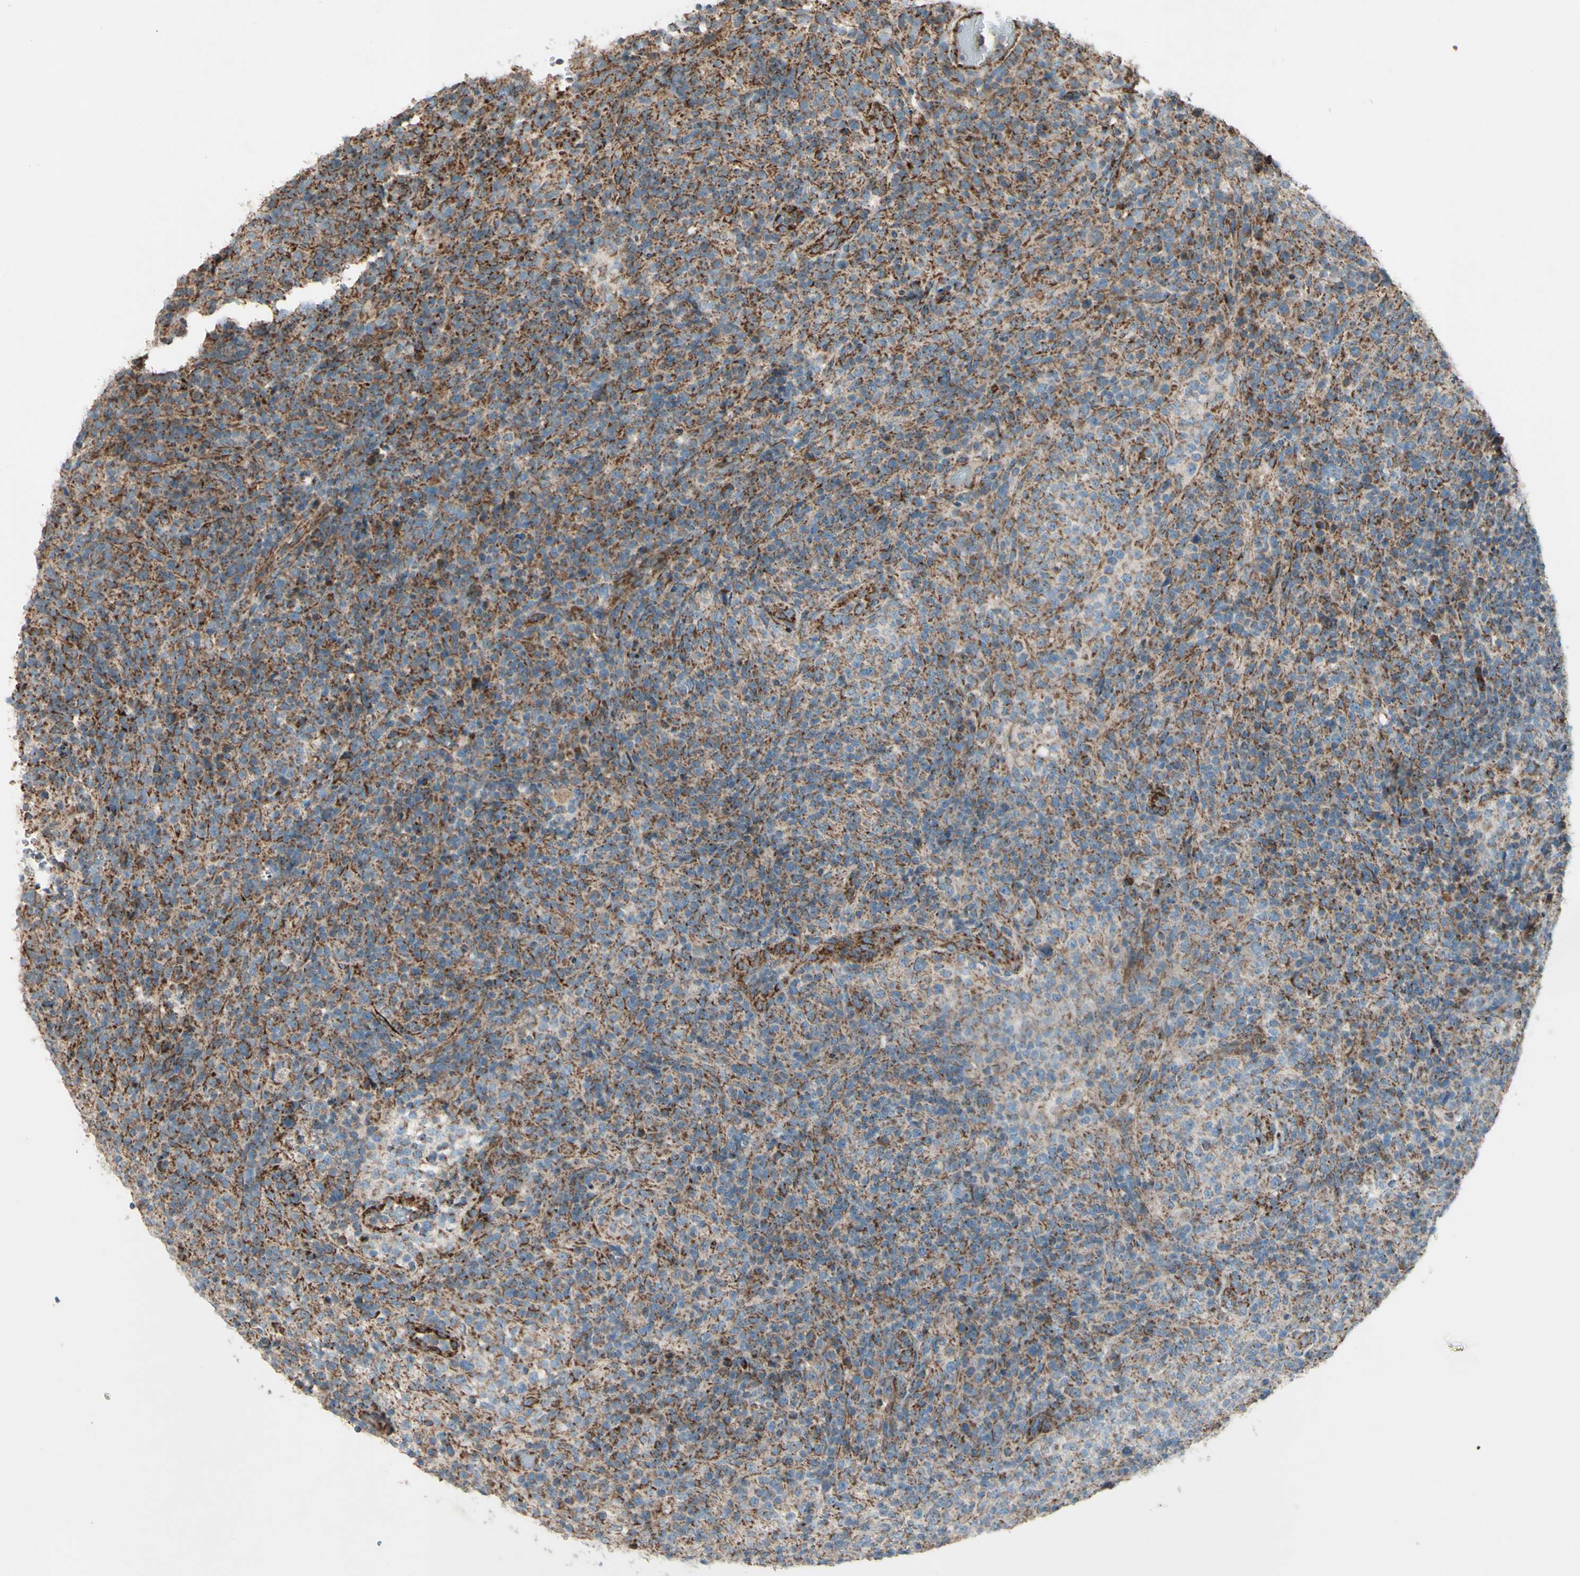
{"staining": {"intensity": "strong", "quantity": ">75%", "location": "cytoplasmic/membranous"}, "tissue": "lymphoma", "cell_type": "Tumor cells", "image_type": "cancer", "snomed": [{"axis": "morphology", "description": "Malignant lymphoma, non-Hodgkin's type, High grade"}, {"axis": "topography", "description": "Lymph node"}], "caption": "Immunohistochemical staining of human high-grade malignant lymphoma, non-Hodgkin's type displays strong cytoplasmic/membranous protein expression in approximately >75% of tumor cells.", "gene": "RHOT1", "patient": {"sex": "female", "age": 76}}